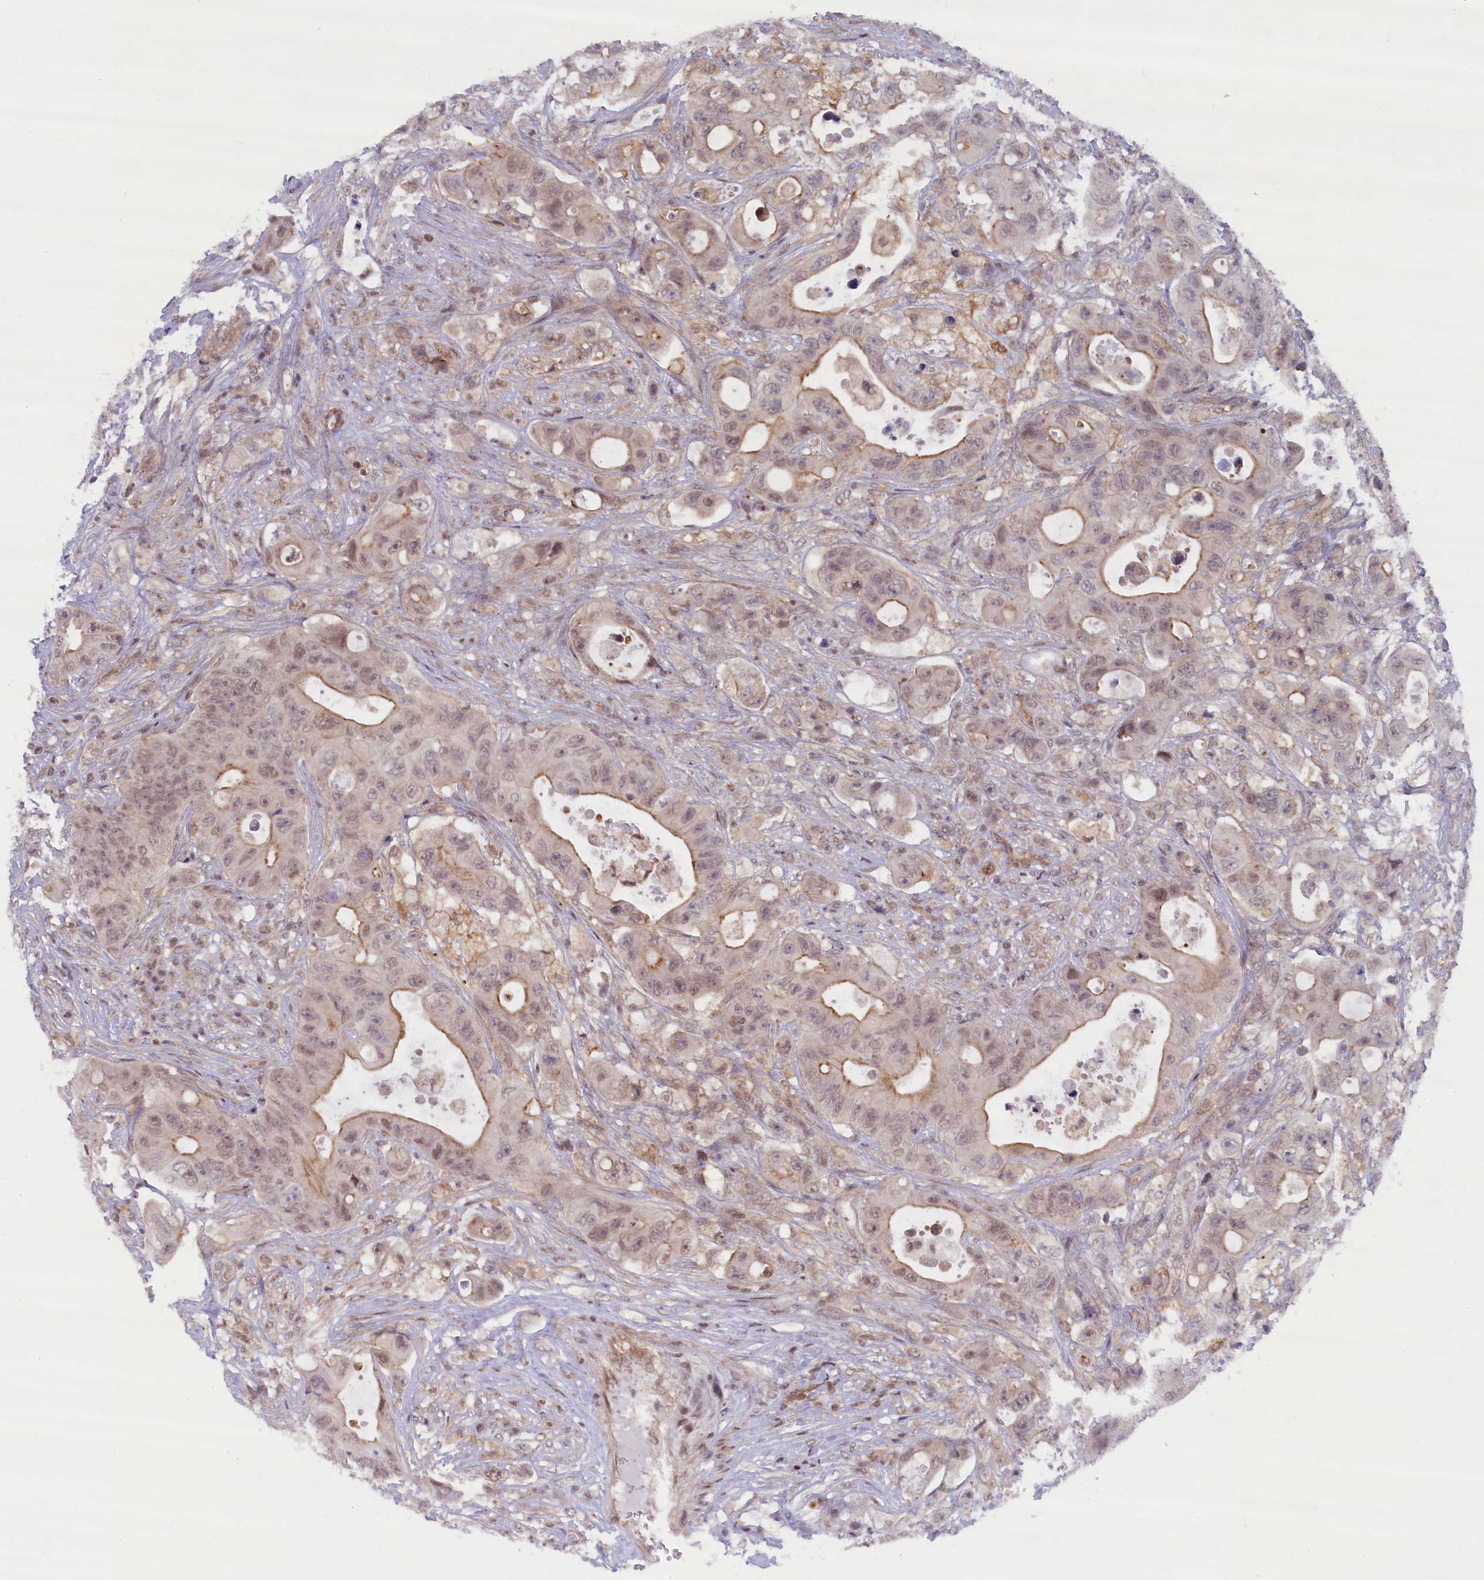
{"staining": {"intensity": "moderate", "quantity": "25%-75%", "location": "cytoplasmic/membranous,nuclear"}, "tissue": "colorectal cancer", "cell_type": "Tumor cells", "image_type": "cancer", "snomed": [{"axis": "morphology", "description": "Adenocarcinoma, NOS"}, {"axis": "topography", "description": "Colon"}], "caption": "High-magnification brightfield microscopy of colorectal adenocarcinoma stained with DAB (brown) and counterstained with hematoxylin (blue). tumor cells exhibit moderate cytoplasmic/membranous and nuclear positivity is identified in approximately25%-75% of cells. (Brightfield microscopy of DAB IHC at high magnification).", "gene": "FCHO1", "patient": {"sex": "female", "age": 46}}